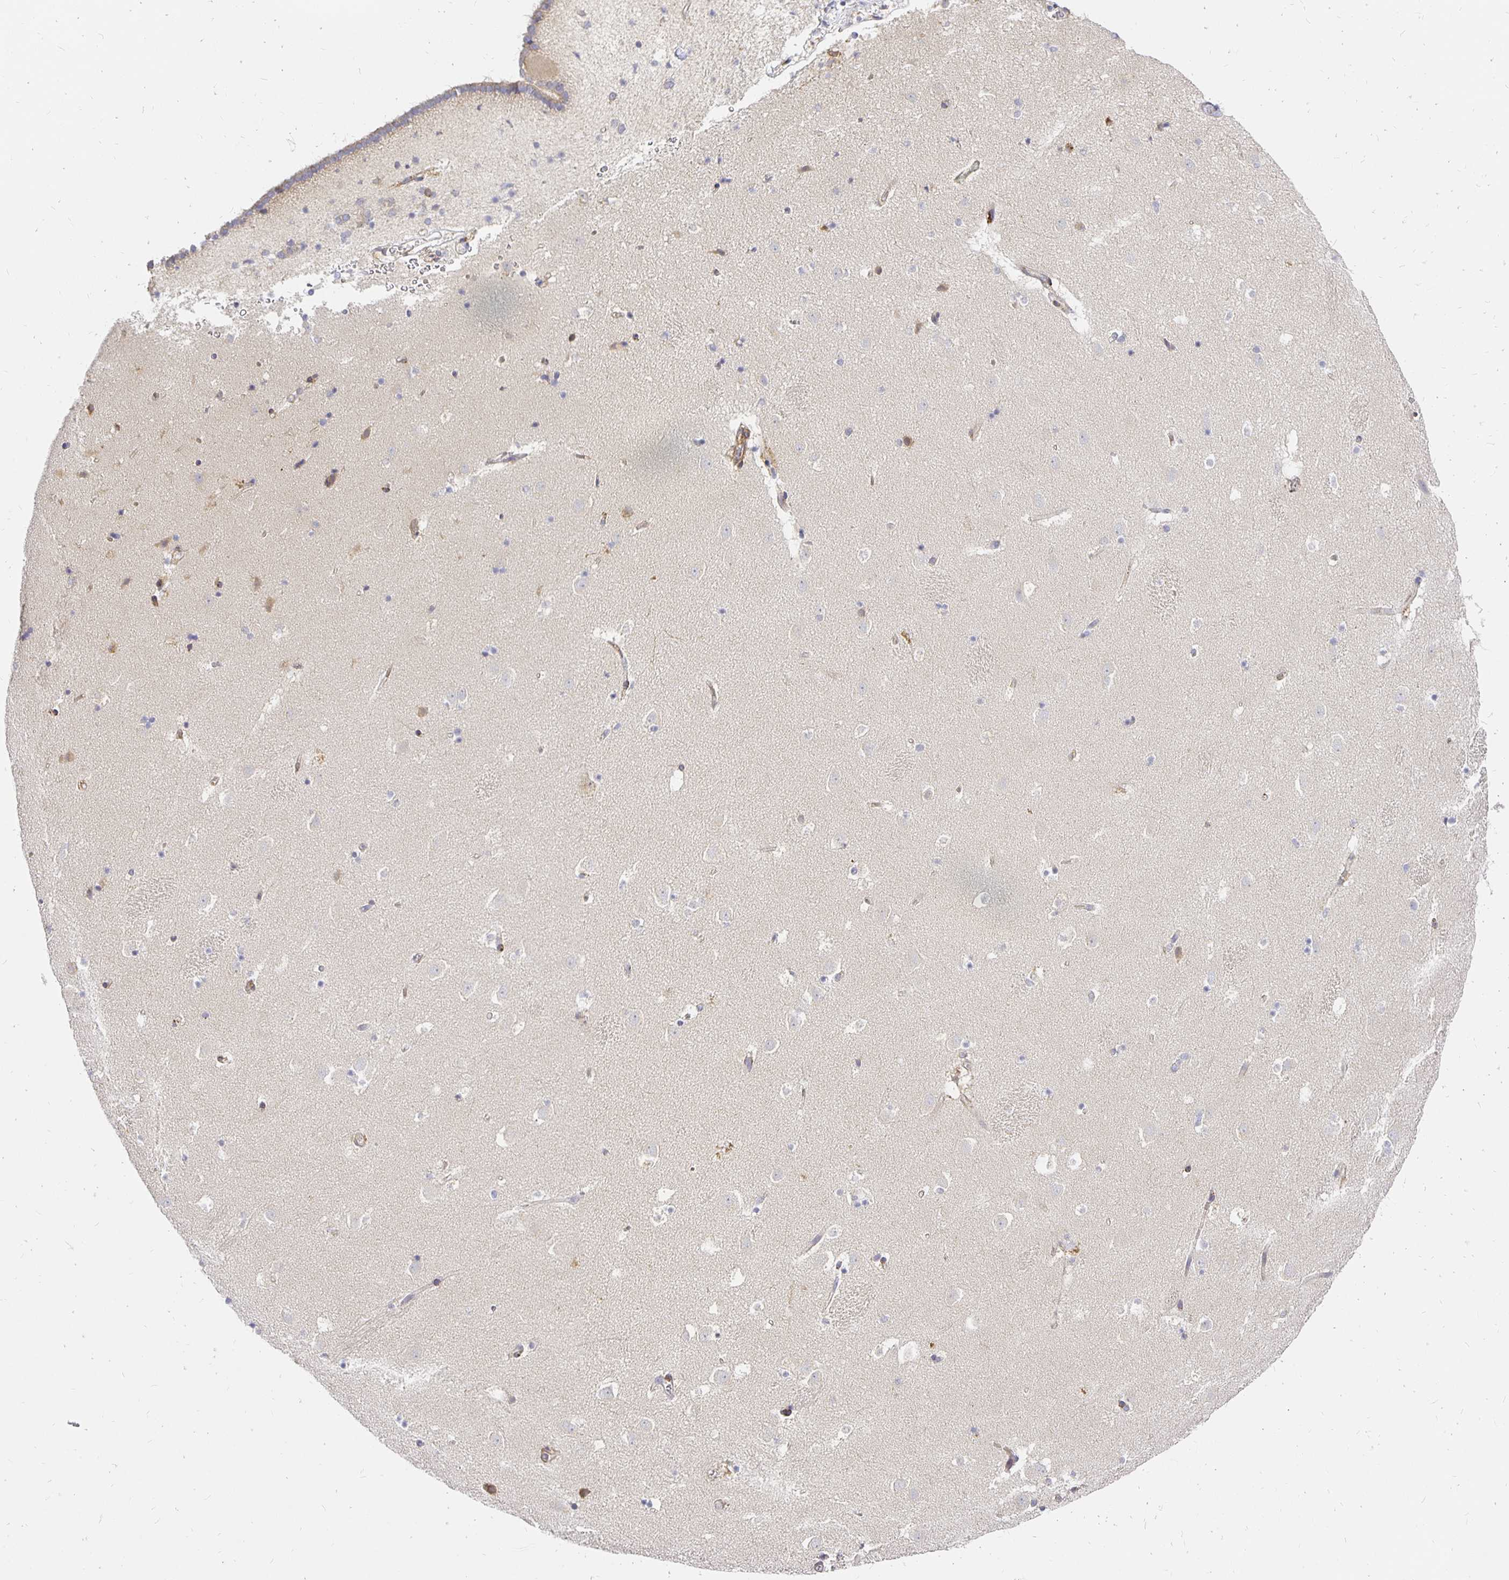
{"staining": {"intensity": "negative", "quantity": "none", "location": "none"}, "tissue": "caudate", "cell_type": "Glial cells", "image_type": "normal", "snomed": [{"axis": "morphology", "description": "Normal tissue, NOS"}, {"axis": "topography", "description": "Lateral ventricle wall"}], "caption": "Micrograph shows no significant protein positivity in glial cells of benign caudate.", "gene": "PLOD1", "patient": {"sex": "male", "age": 37}}